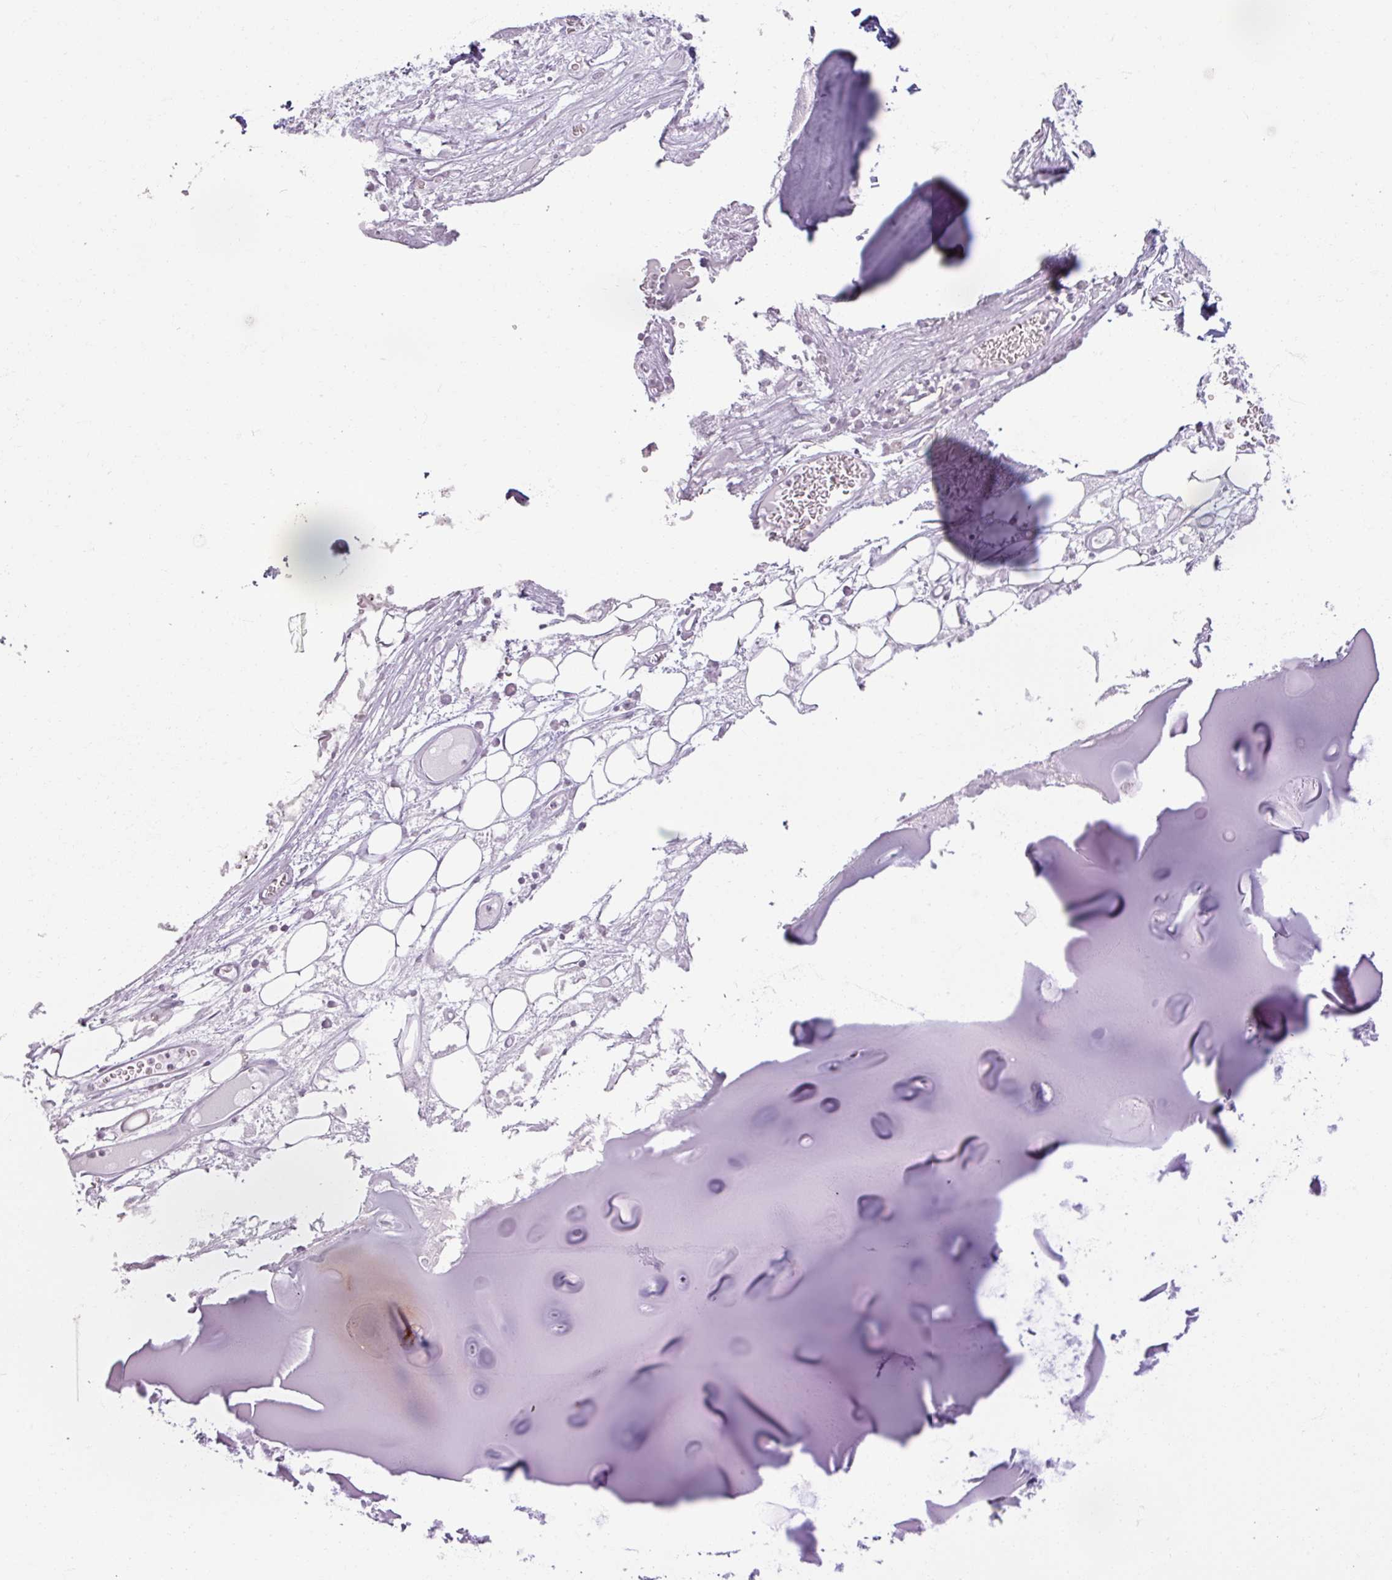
{"staining": {"intensity": "negative", "quantity": "none", "location": "none"}, "tissue": "adipose tissue", "cell_type": "Adipocytes", "image_type": "normal", "snomed": [{"axis": "morphology", "description": "Normal tissue, NOS"}, {"axis": "topography", "description": "Cartilage tissue"}], "caption": "A high-resolution micrograph shows immunohistochemistry staining of normal adipose tissue, which demonstrates no significant staining in adipocytes. (Immunohistochemistry, brightfield microscopy, high magnification).", "gene": "SLC27A5", "patient": {"sex": "male", "age": 57}}